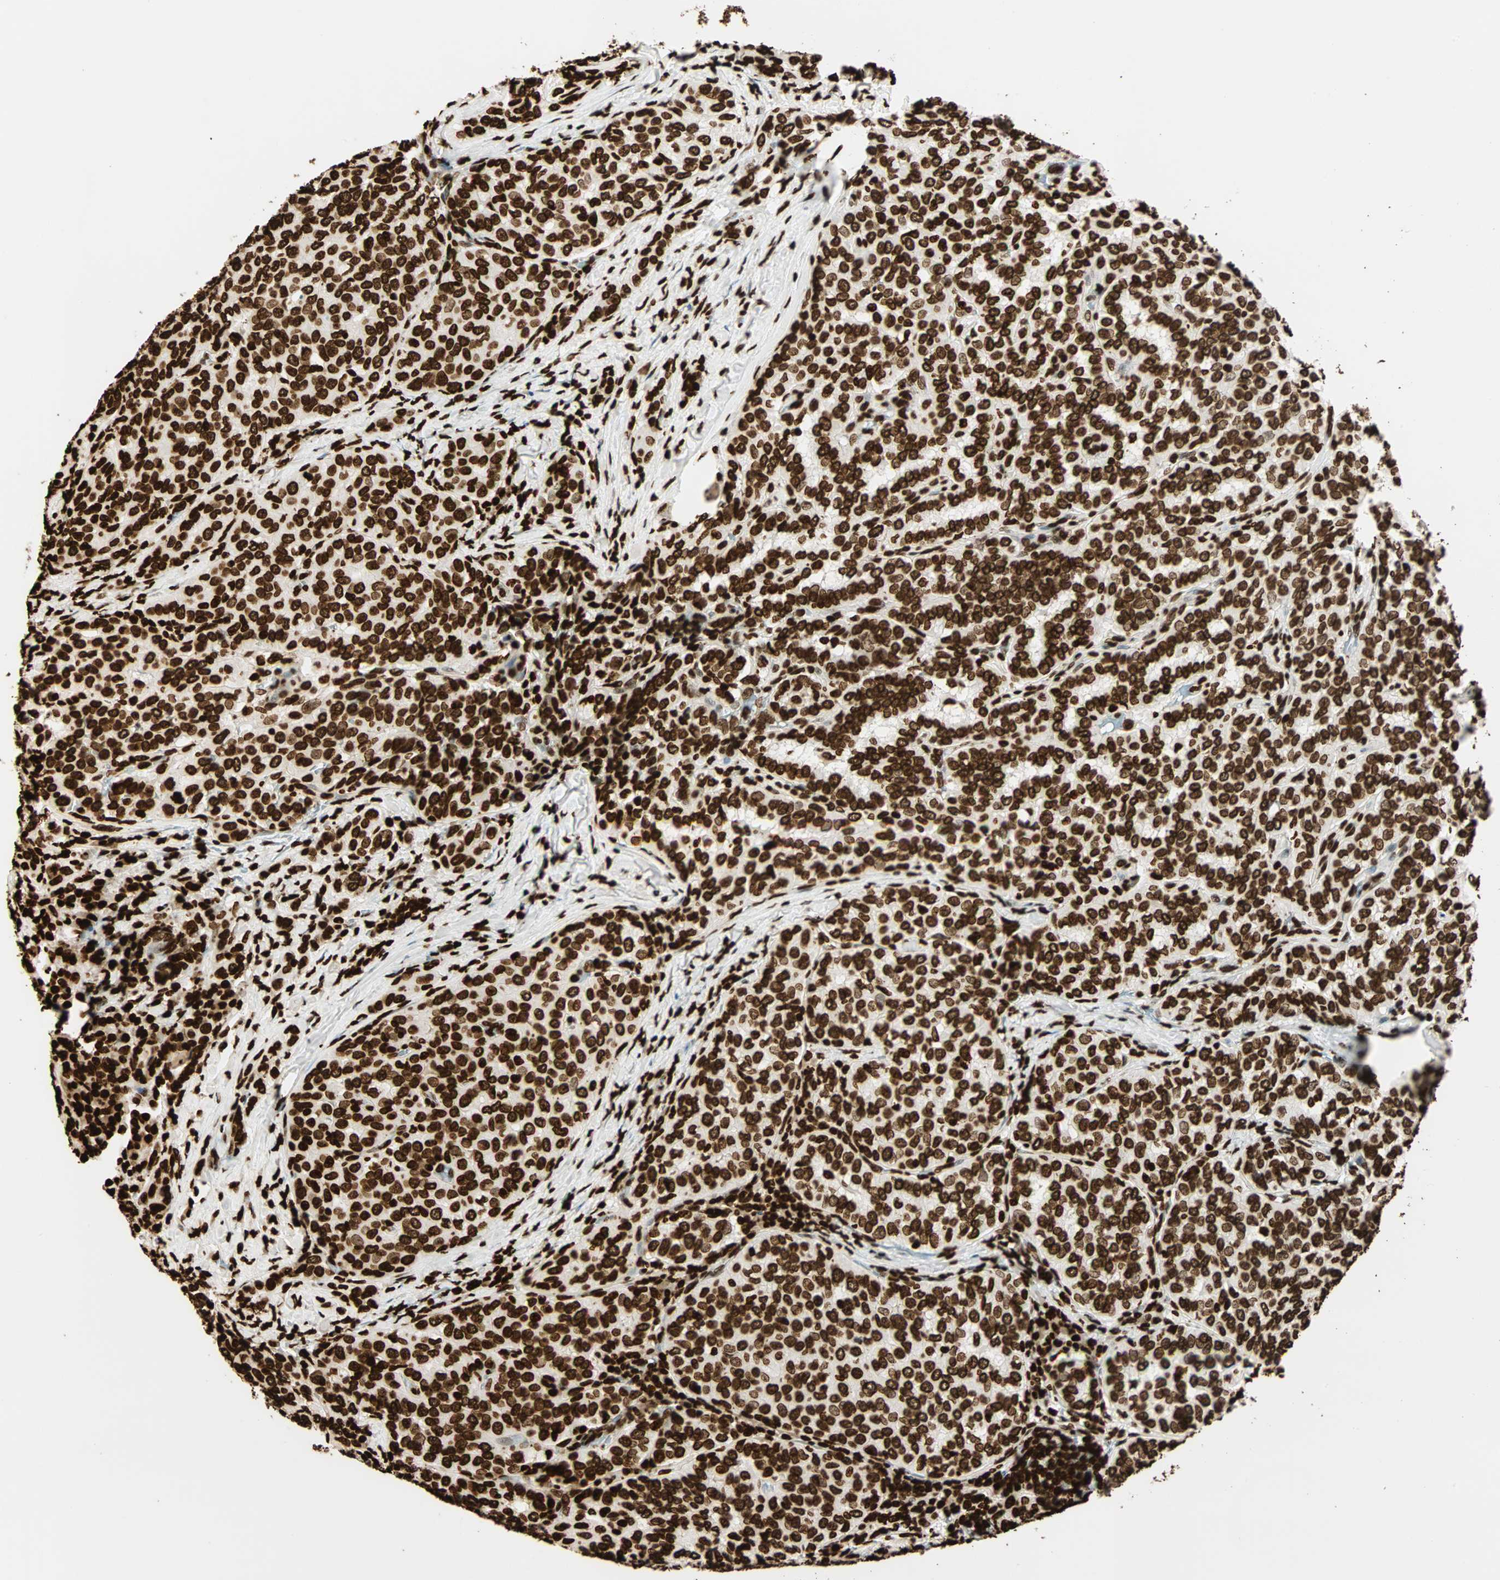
{"staining": {"intensity": "strong", "quantity": ">75%", "location": "nuclear"}, "tissue": "thyroid cancer", "cell_type": "Tumor cells", "image_type": "cancer", "snomed": [{"axis": "morphology", "description": "Normal tissue, NOS"}, {"axis": "morphology", "description": "Papillary adenocarcinoma, NOS"}, {"axis": "topography", "description": "Thyroid gland"}], "caption": "There is high levels of strong nuclear positivity in tumor cells of thyroid papillary adenocarcinoma, as demonstrated by immunohistochemical staining (brown color).", "gene": "GLI2", "patient": {"sex": "female", "age": 30}}